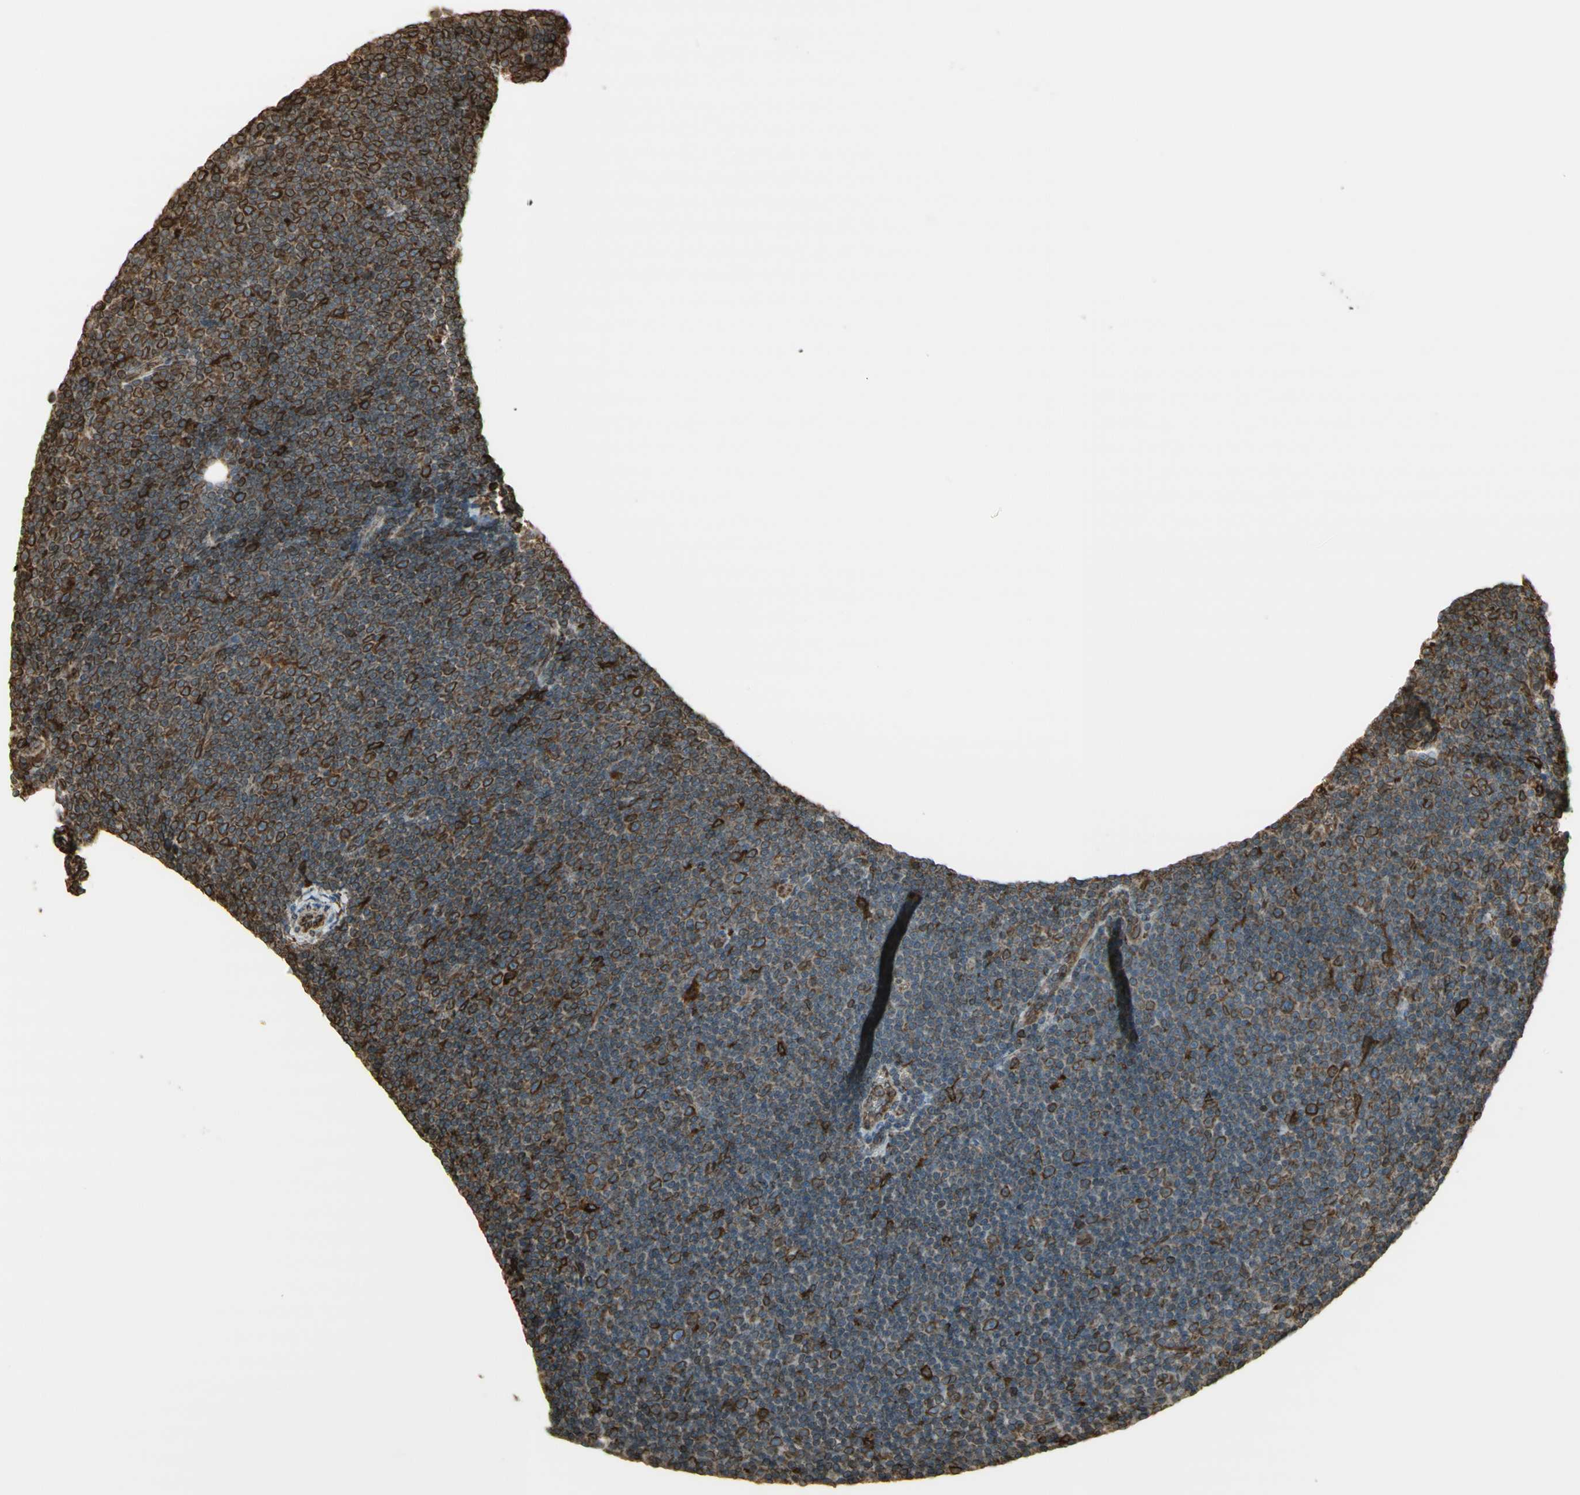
{"staining": {"intensity": "moderate", "quantity": "25%-75%", "location": "cytoplasmic/membranous"}, "tissue": "lymphoma", "cell_type": "Tumor cells", "image_type": "cancer", "snomed": [{"axis": "morphology", "description": "Malignant lymphoma, non-Hodgkin's type, Low grade"}, {"axis": "topography", "description": "Lymph node"}], "caption": "Lymphoma stained with a brown dye shows moderate cytoplasmic/membranous positive staining in approximately 25%-75% of tumor cells.", "gene": "CANX", "patient": {"sex": "female", "age": 67}}